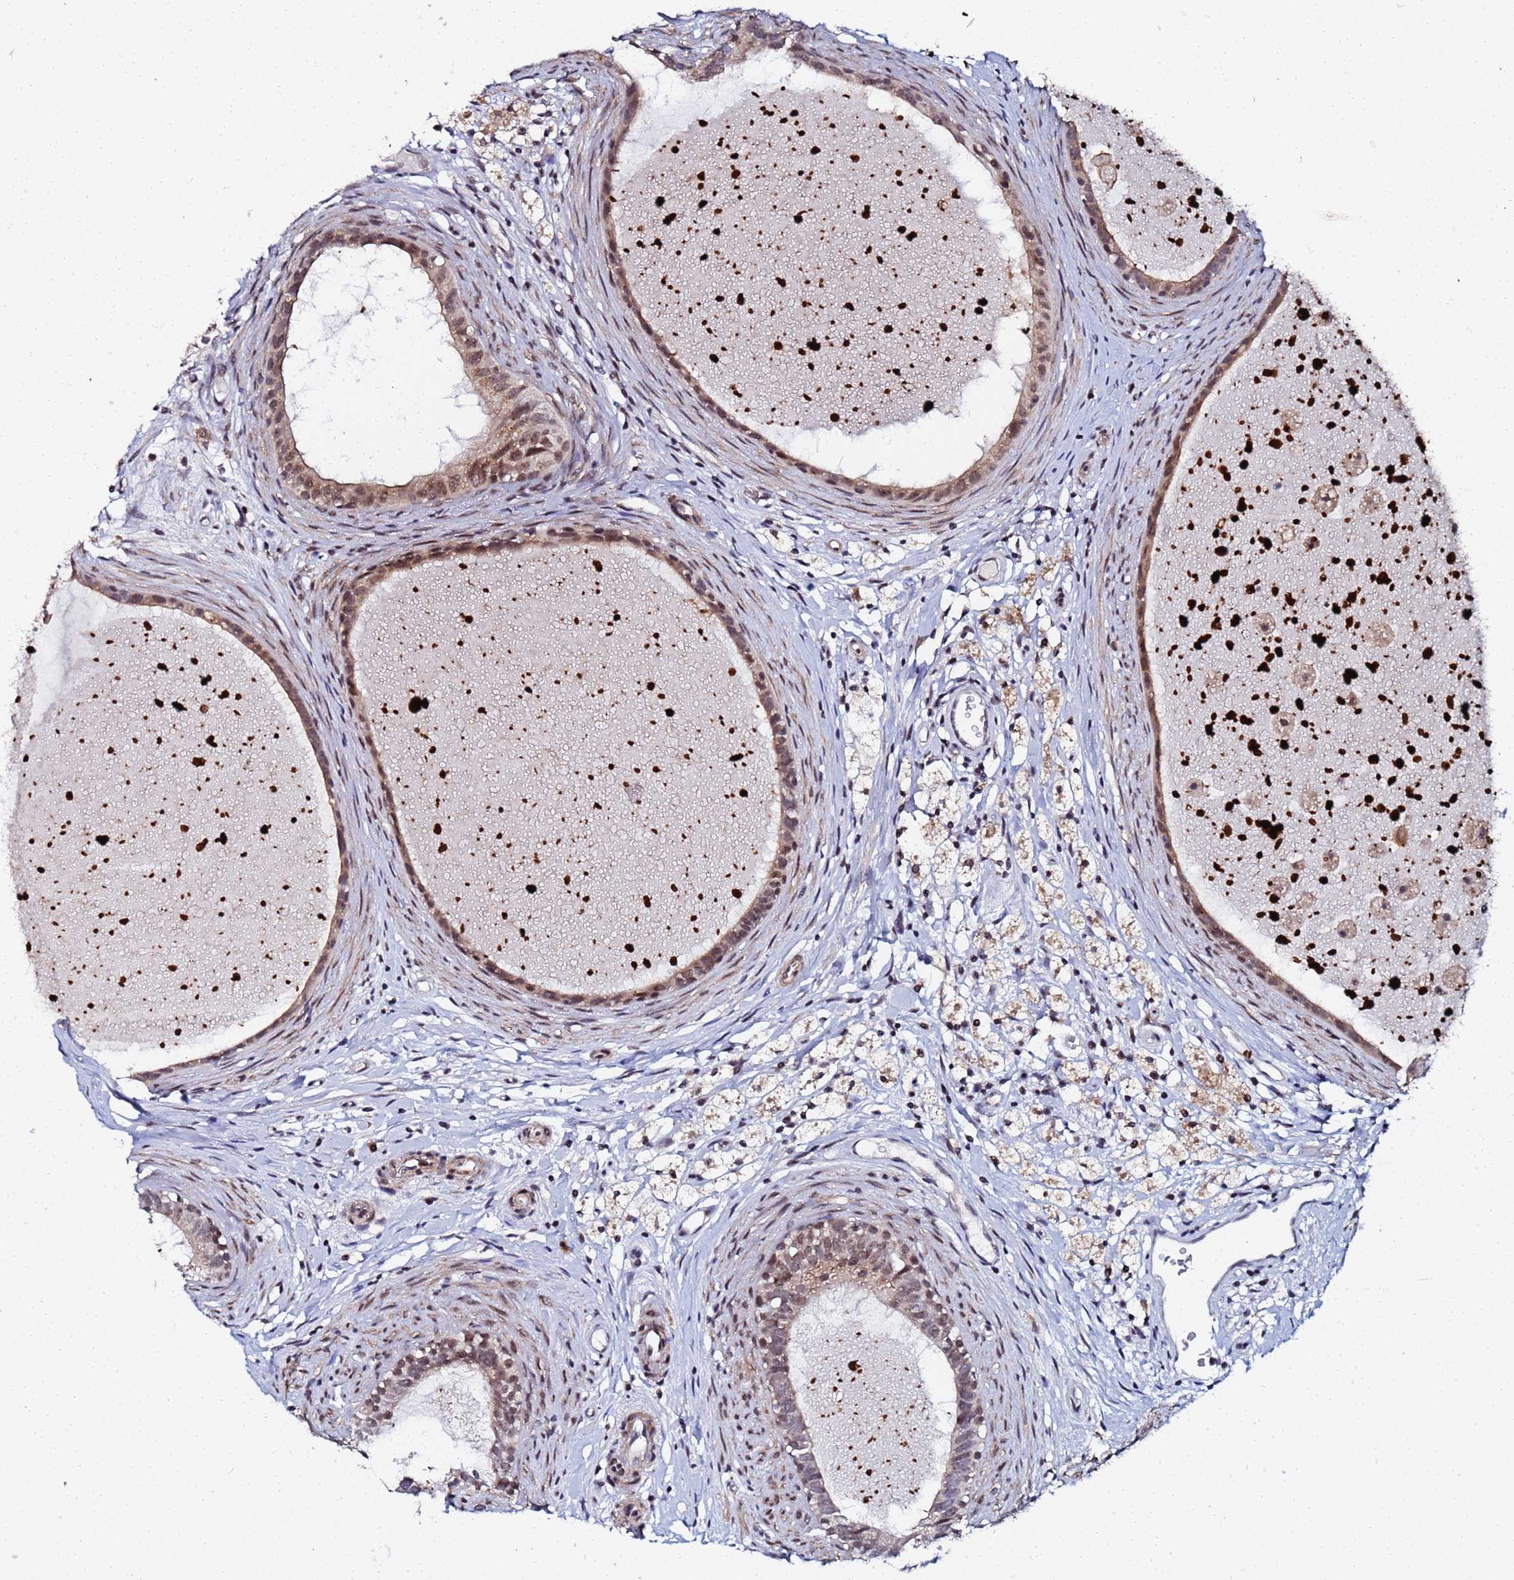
{"staining": {"intensity": "moderate", "quantity": ">75%", "location": "cytoplasmic/membranous"}, "tissue": "epididymis", "cell_type": "Glandular cells", "image_type": "normal", "snomed": [{"axis": "morphology", "description": "Normal tissue, NOS"}, {"axis": "topography", "description": "Epididymis"}], "caption": "IHC of benign human epididymis demonstrates medium levels of moderate cytoplasmic/membranous staining in about >75% of glandular cells.", "gene": "MTCL1", "patient": {"sex": "male", "age": 80}}